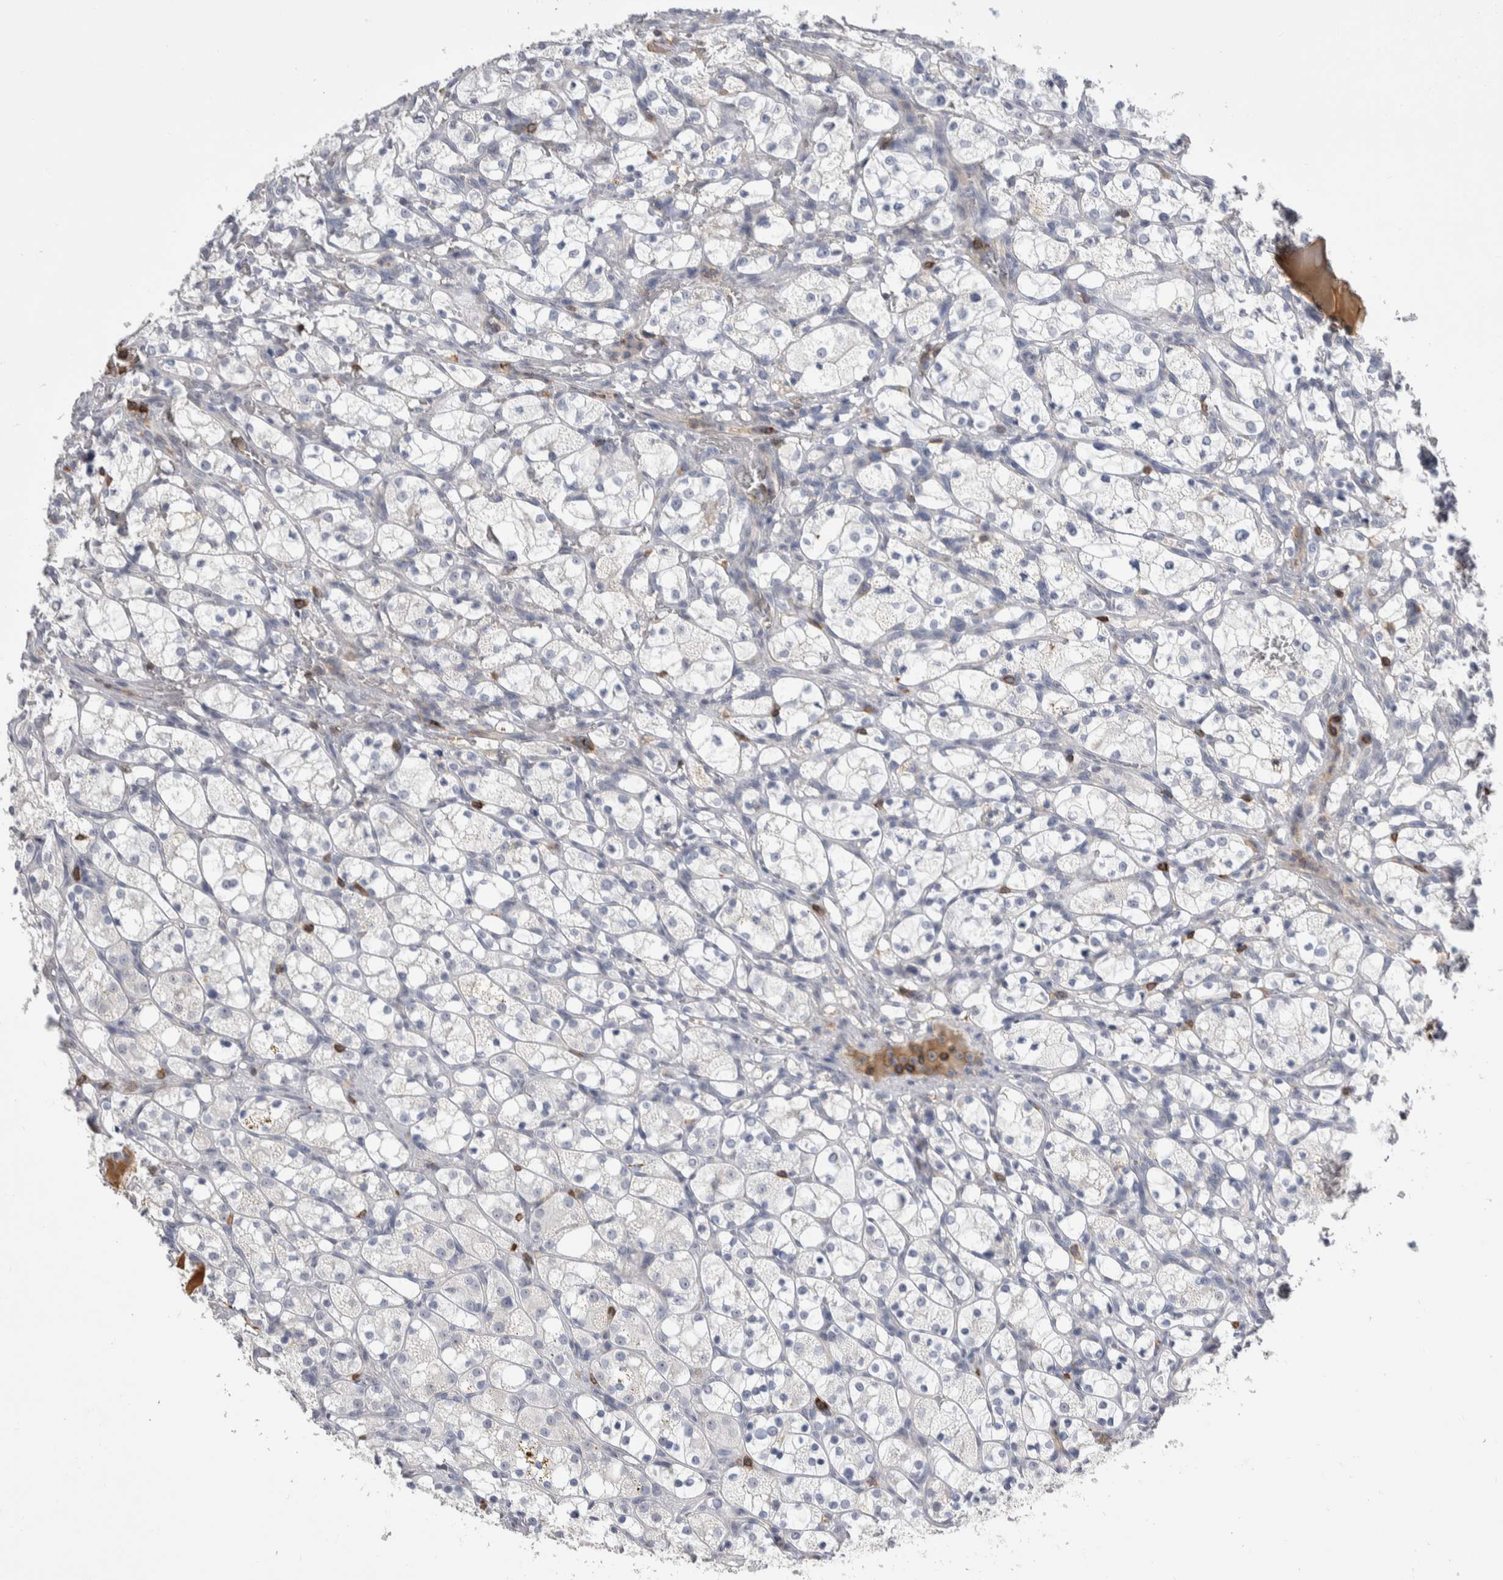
{"staining": {"intensity": "negative", "quantity": "none", "location": "none"}, "tissue": "renal cancer", "cell_type": "Tumor cells", "image_type": "cancer", "snomed": [{"axis": "morphology", "description": "Adenocarcinoma, NOS"}, {"axis": "topography", "description": "Kidney"}], "caption": "Tumor cells are negative for brown protein staining in renal cancer.", "gene": "CEP295NL", "patient": {"sex": "female", "age": 69}}